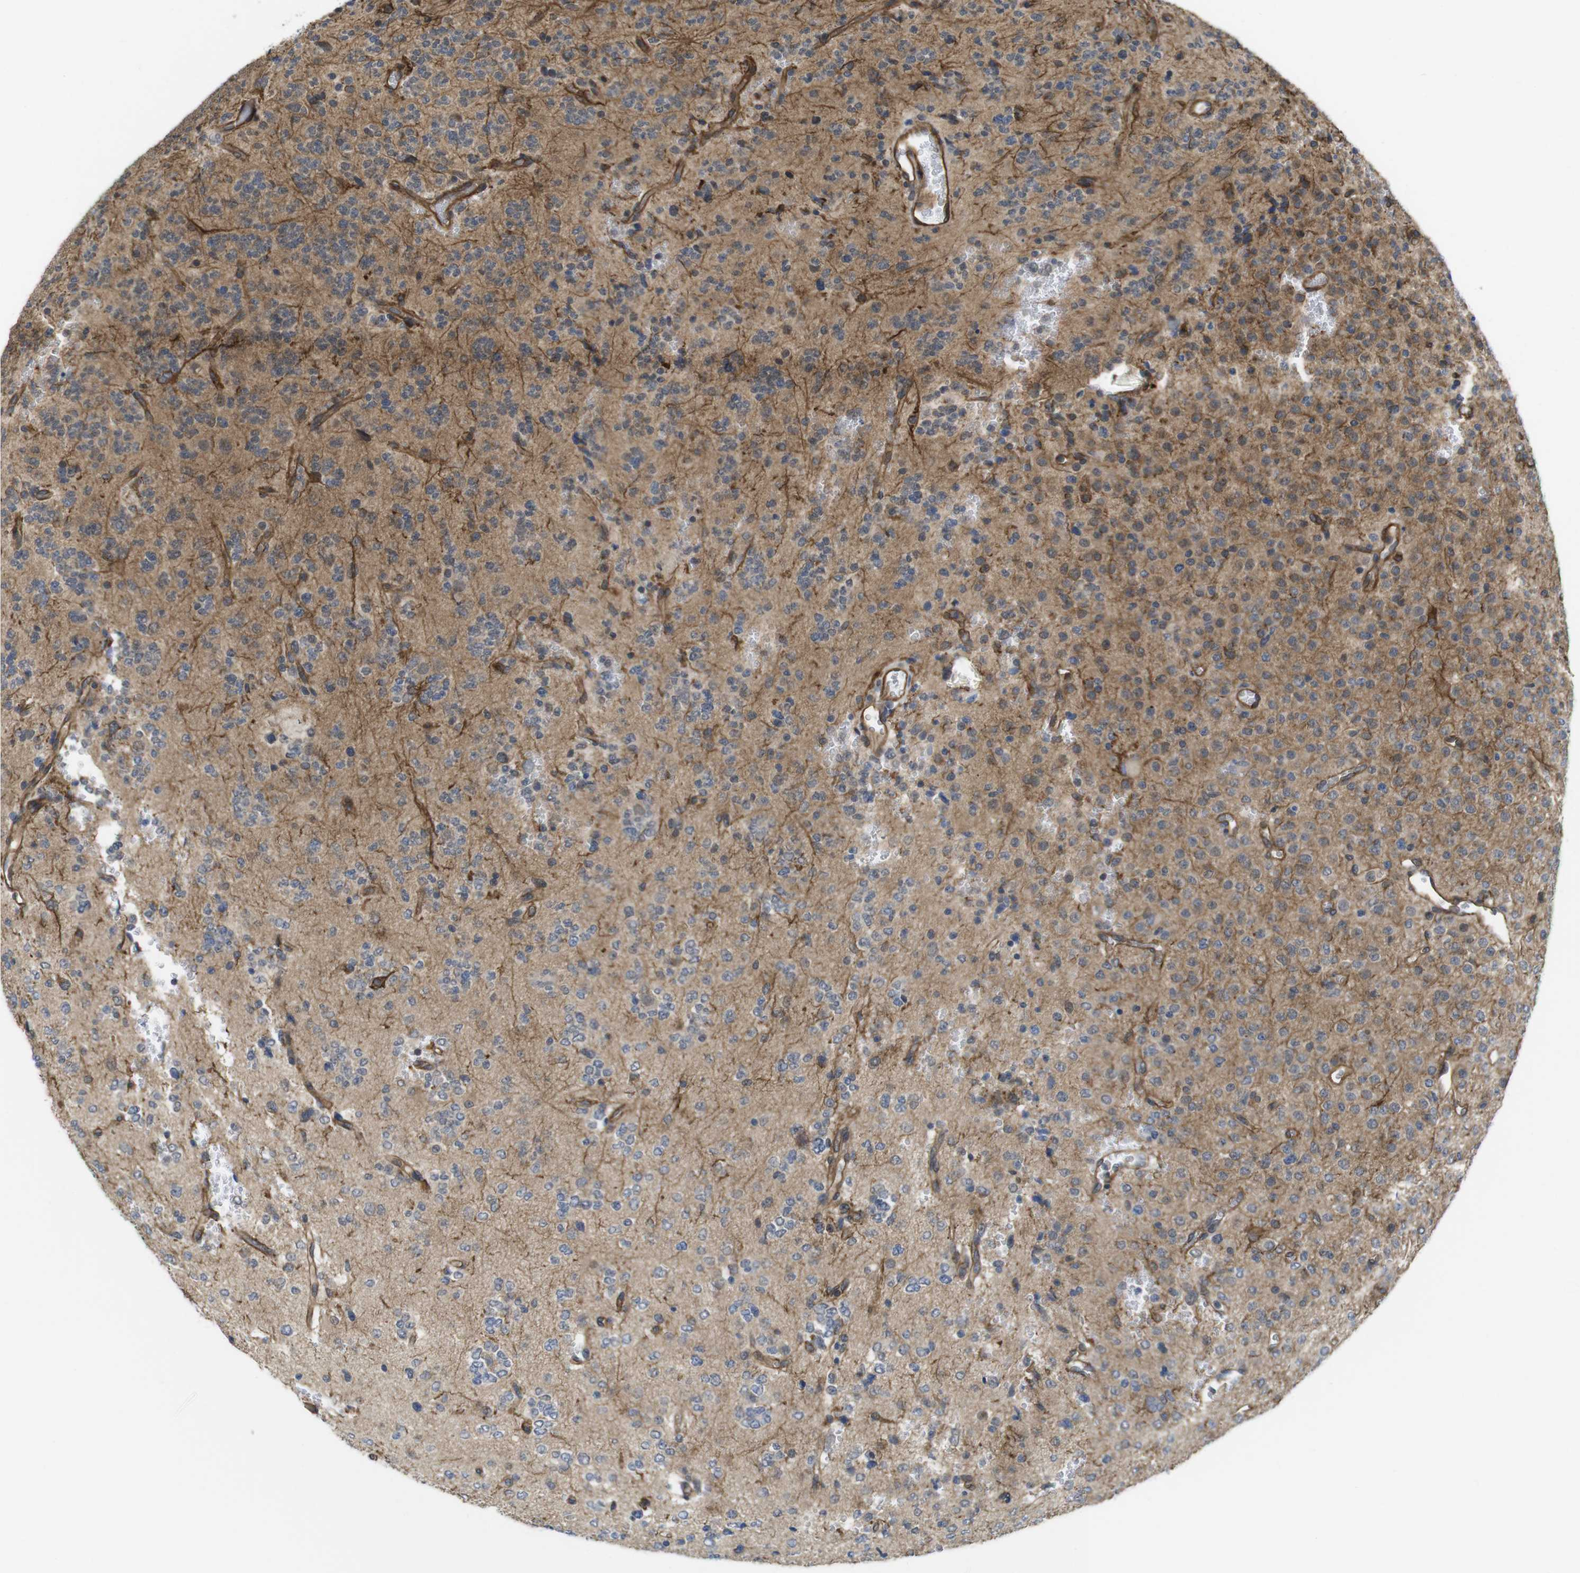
{"staining": {"intensity": "weak", "quantity": "<25%", "location": "cytoplasmic/membranous"}, "tissue": "glioma", "cell_type": "Tumor cells", "image_type": "cancer", "snomed": [{"axis": "morphology", "description": "Glioma, malignant, Low grade"}, {"axis": "topography", "description": "Brain"}], "caption": "High power microscopy image of an immunohistochemistry (IHC) histopathology image of glioma, revealing no significant staining in tumor cells. (Brightfield microscopy of DAB immunohistochemistry (IHC) at high magnification).", "gene": "ZDHHC5", "patient": {"sex": "male", "age": 38}}